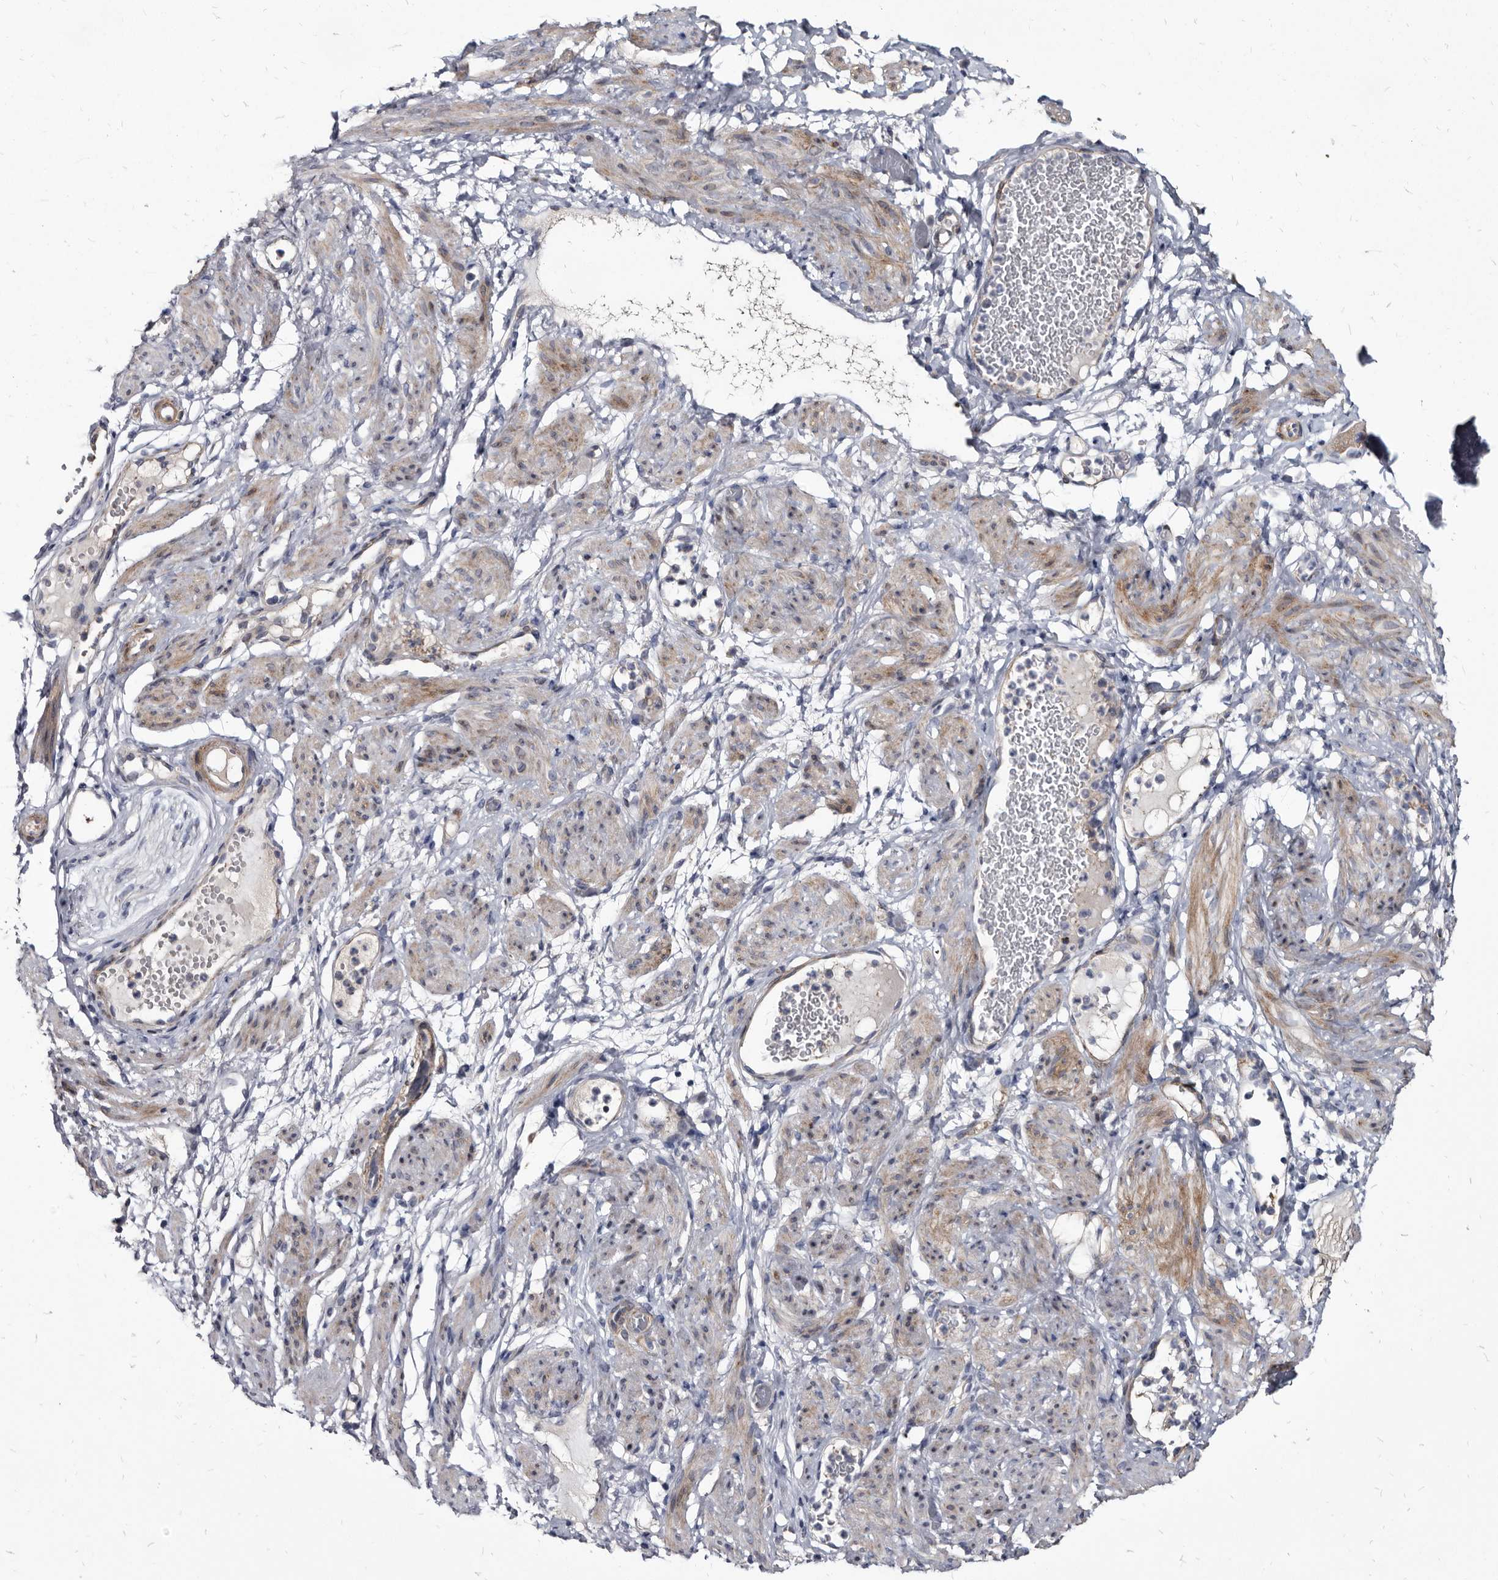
{"staining": {"intensity": "negative", "quantity": "none", "location": "none"}, "tissue": "adipose tissue", "cell_type": "Adipocytes", "image_type": "normal", "snomed": [{"axis": "morphology", "description": "Normal tissue, NOS"}, {"axis": "topography", "description": "Smooth muscle"}, {"axis": "topography", "description": "Peripheral nerve tissue"}], "caption": "Adipose tissue stained for a protein using immunohistochemistry reveals no positivity adipocytes.", "gene": "PRSS8", "patient": {"sex": "female", "age": 39}}